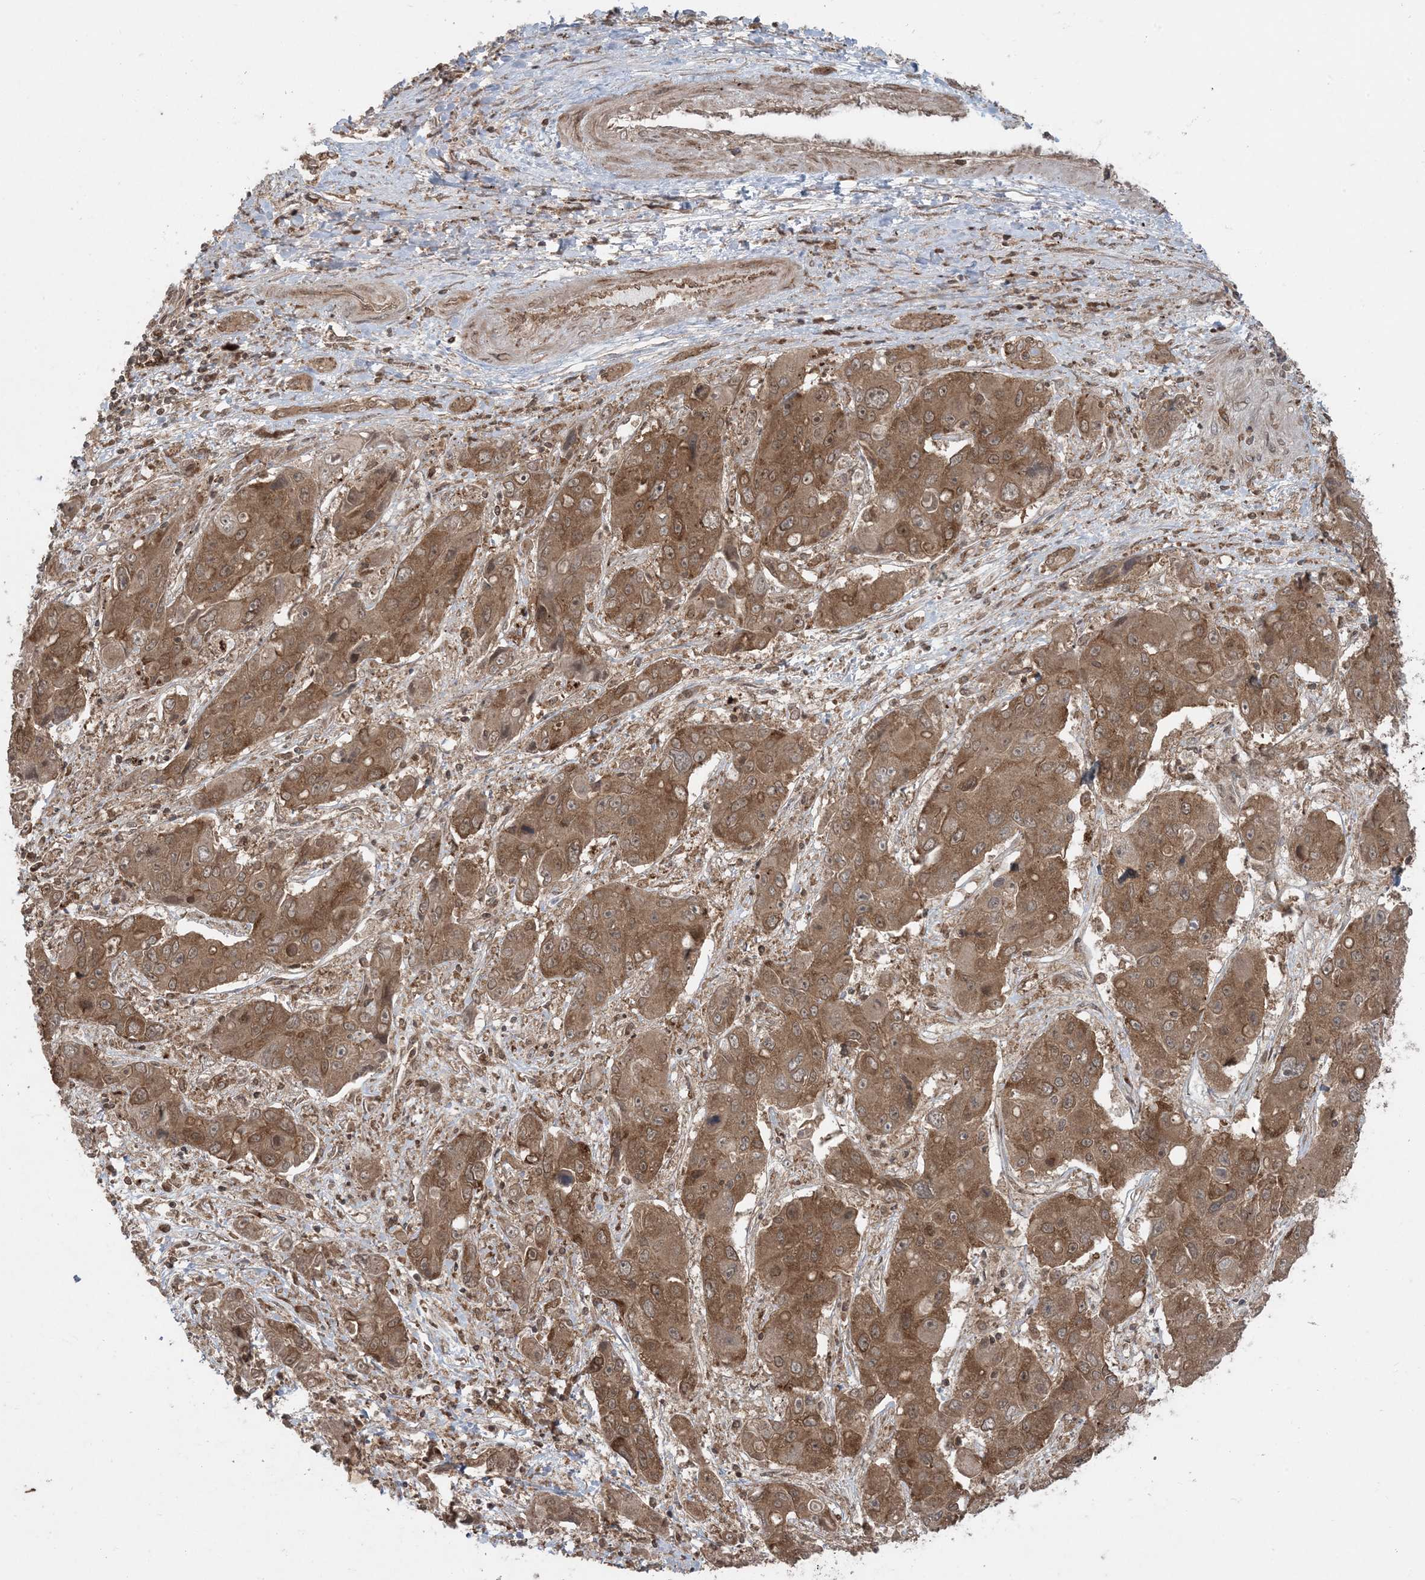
{"staining": {"intensity": "moderate", "quantity": ">75%", "location": "cytoplasmic/membranous"}, "tissue": "liver cancer", "cell_type": "Tumor cells", "image_type": "cancer", "snomed": [{"axis": "morphology", "description": "Cholangiocarcinoma"}, {"axis": "topography", "description": "Liver"}], "caption": "A brown stain labels moderate cytoplasmic/membranous staining of a protein in liver cancer tumor cells.", "gene": "DDX19B", "patient": {"sex": "male", "age": 67}}